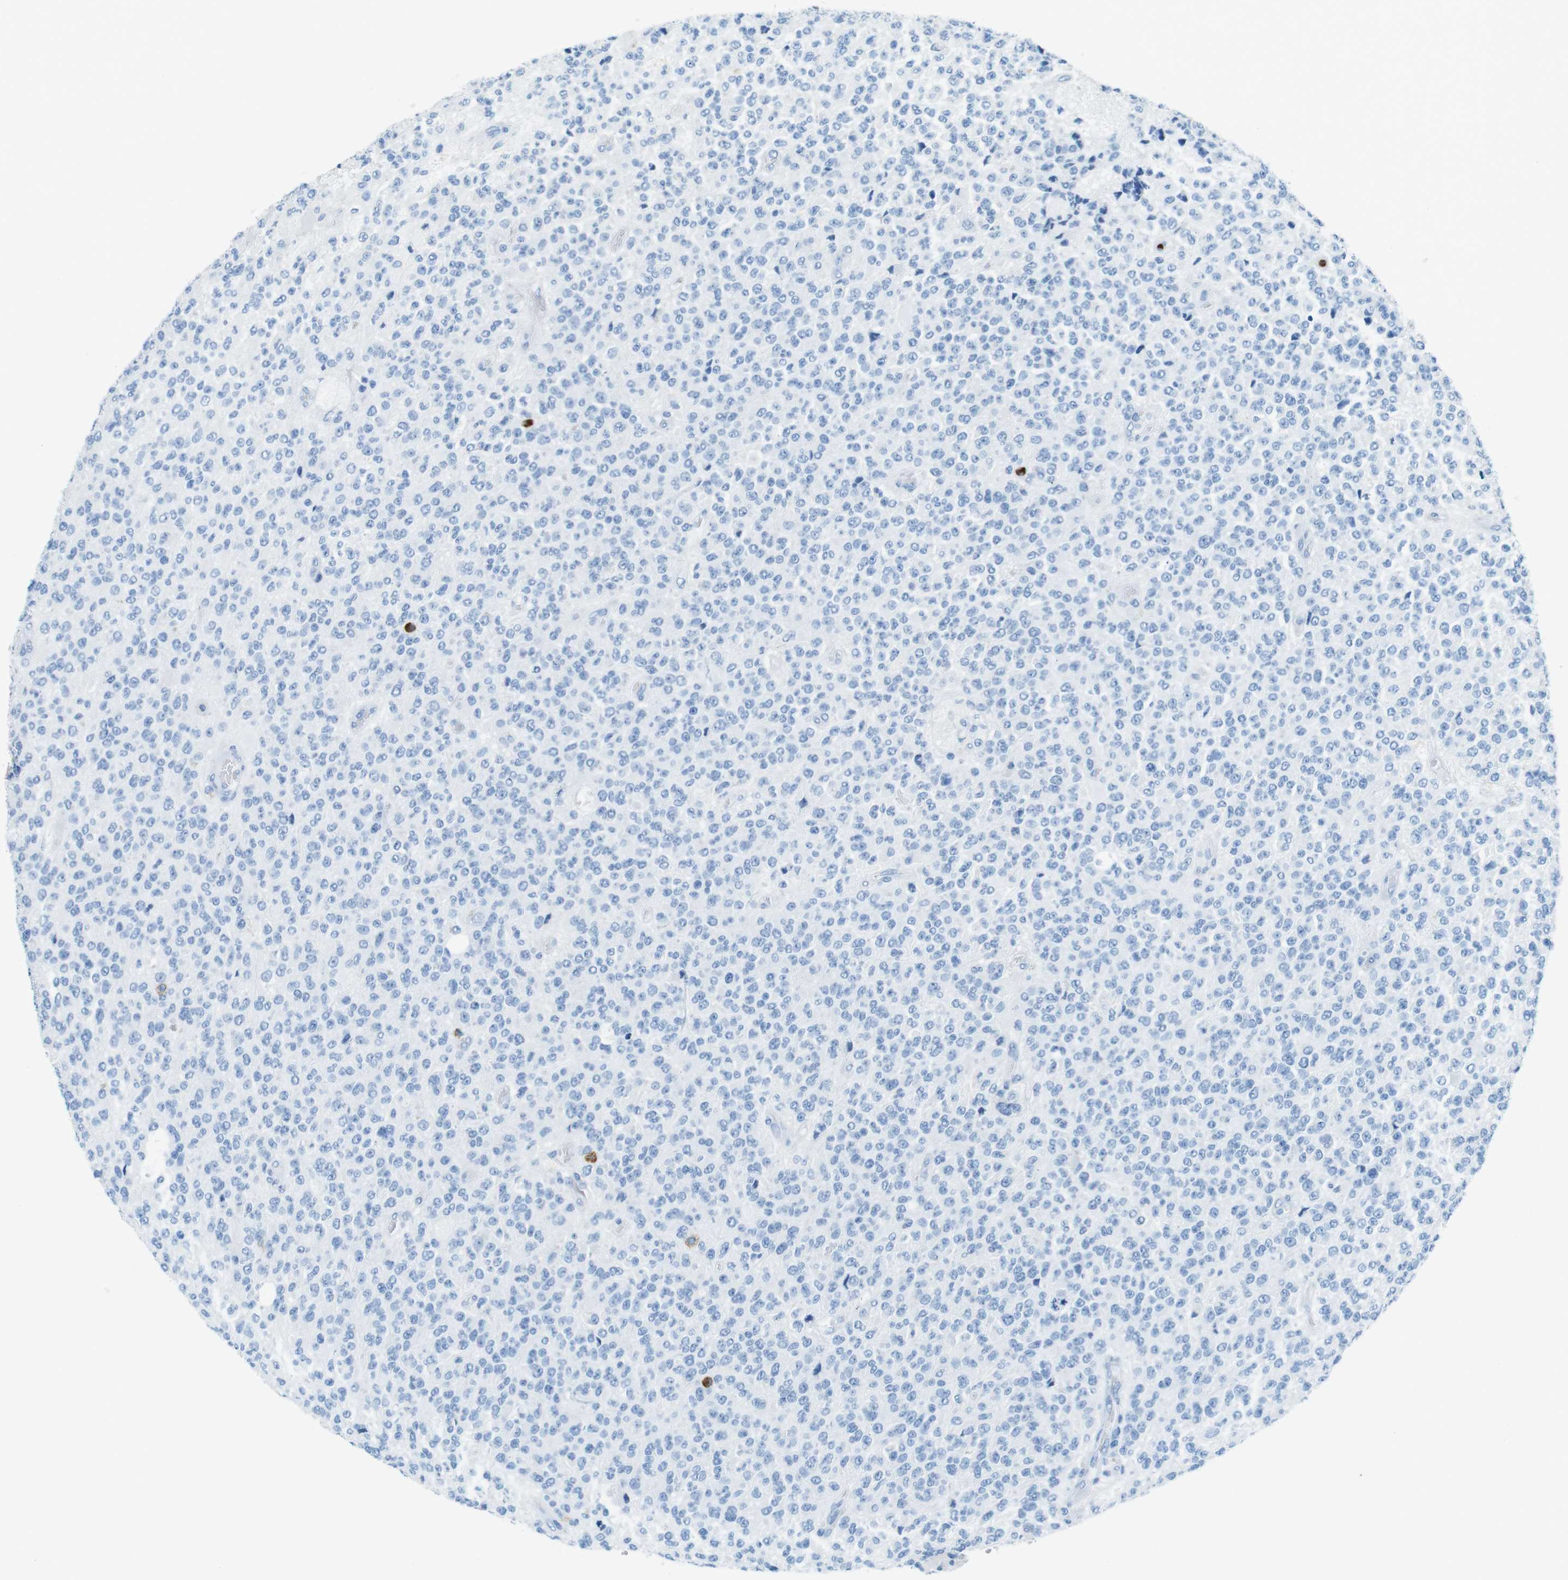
{"staining": {"intensity": "negative", "quantity": "none", "location": "none"}, "tissue": "glioma", "cell_type": "Tumor cells", "image_type": "cancer", "snomed": [{"axis": "morphology", "description": "Glioma, malignant, High grade"}, {"axis": "topography", "description": "pancreas cauda"}], "caption": "This is a photomicrograph of IHC staining of high-grade glioma (malignant), which shows no expression in tumor cells. The staining is performed using DAB brown chromogen with nuclei counter-stained in using hematoxylin.", "gene": "MCEMP1", "patient": {"sex": "male", "age": 60}}